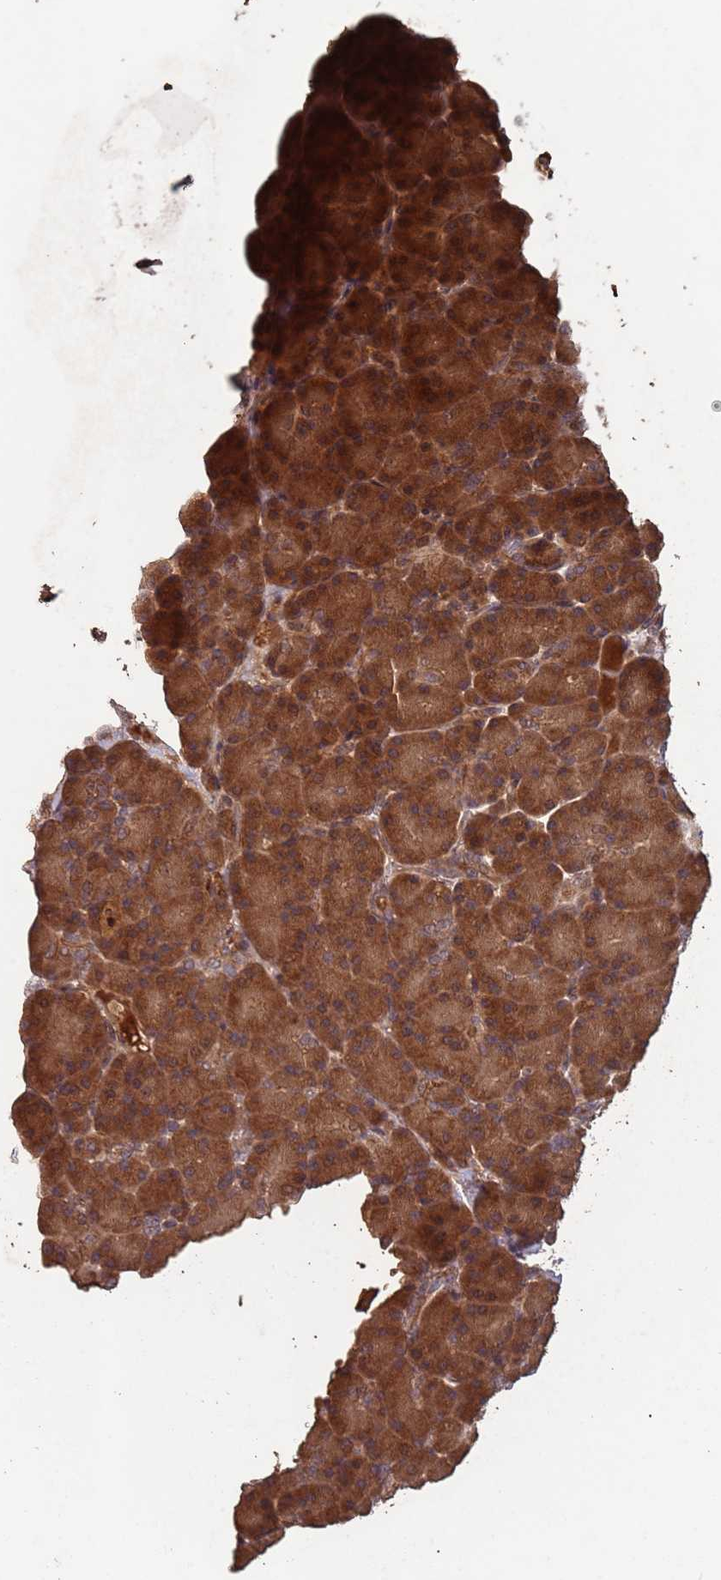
{"staining": {"intensity": "strong", "quantity": ">75%", "location": "cytoplasmic/membranous"}, "tissue": "pancreas", "cell_type": "Exocrine glandular cells", "image_type": "normal", "snomed": [{"axis": "morphology", "description": "Normal tissue, NOS"}, {"axis": "topography", "description": "Pancreas"}], "caption": "Immunohistochemistry (IHC) image of unremarkable human pancreas stained for a protein (brown), which exhibits high levels of strong cytoplasmic/membranous positivity in about >75% of exocrine glandular cells.", "gene": "FRAT1", "patient": {"sex": "female", "age": 43}}